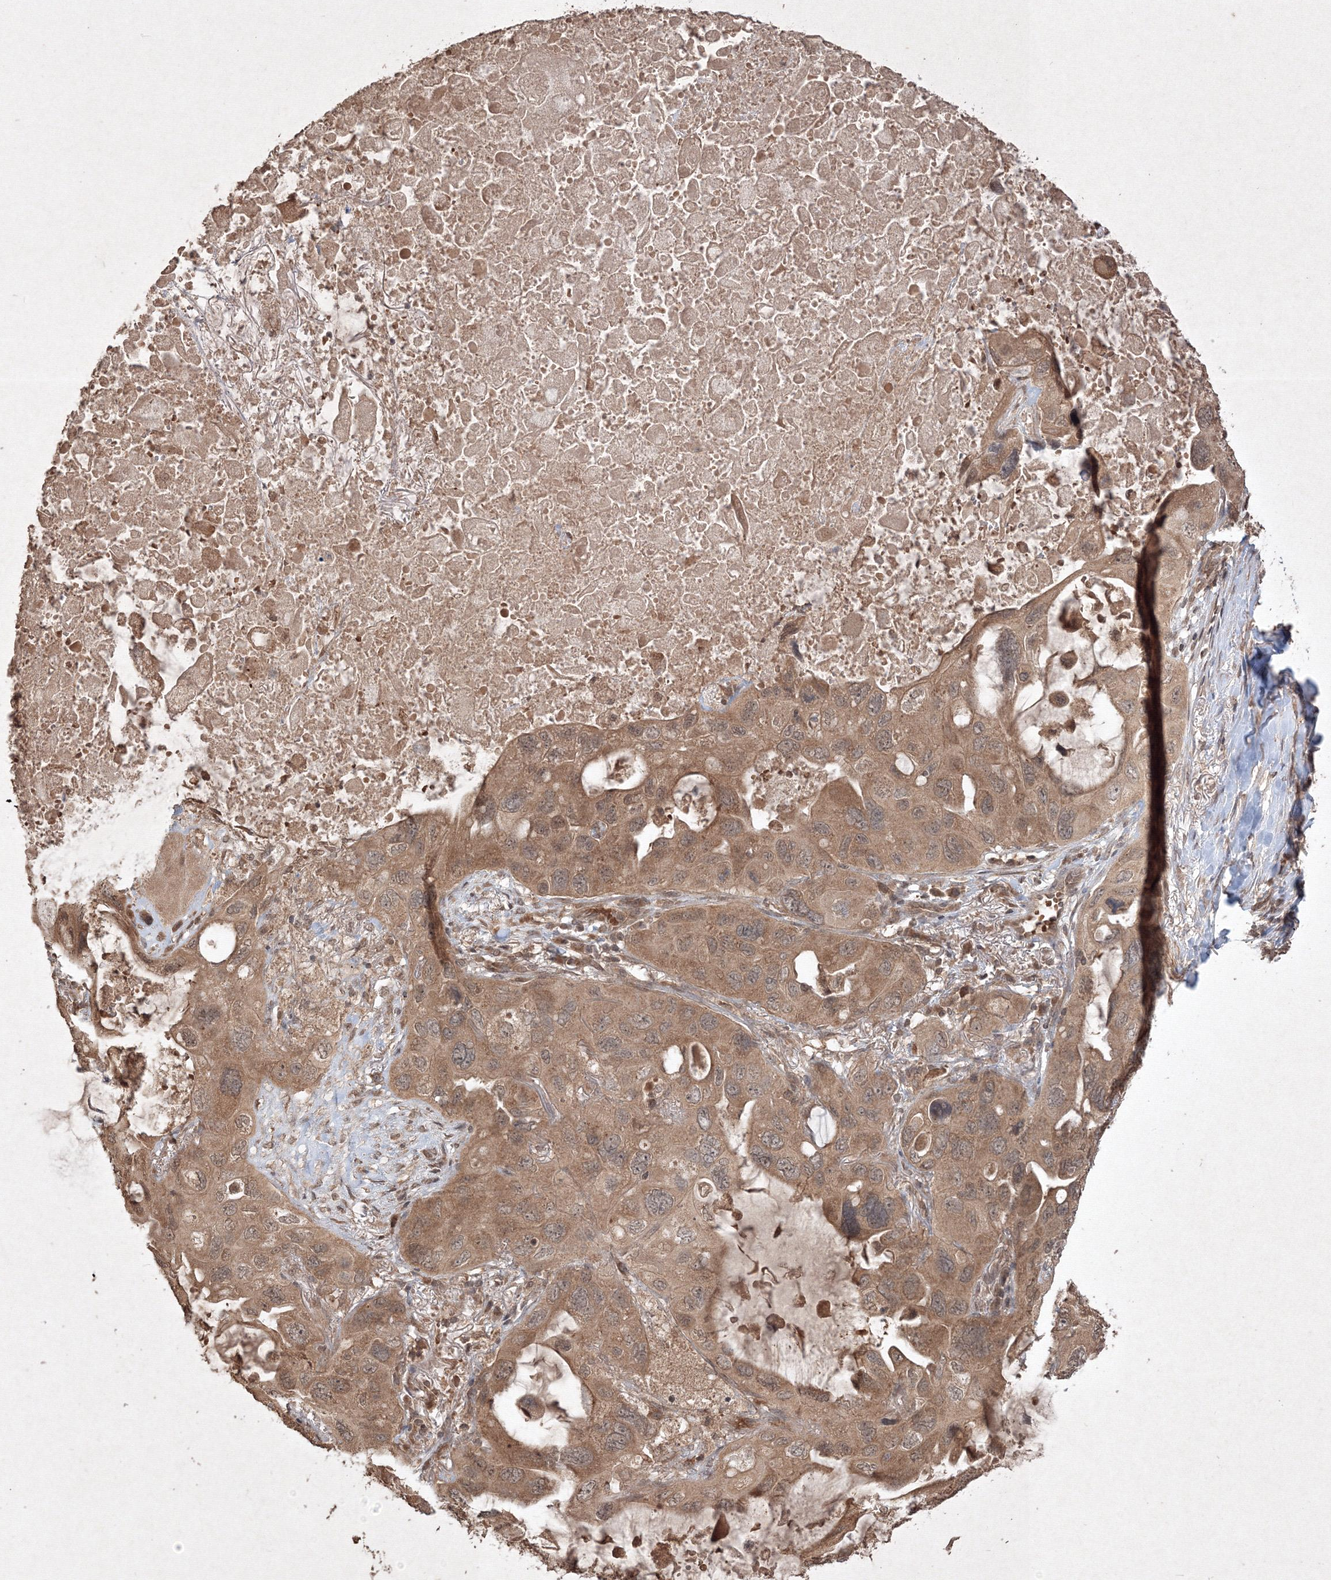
{"staining": {"intensity": "moderate", "quantity": ">75%", "location": "cytoplasmic/membranous"}, "tissue": "lung cancer", "cell_type": "Tumor cells", "image_type": "cancer", "snomed": [{"axis": "morphology", "description": "Squamous cell carcinoma, NOS"}, {"axis": "topography", "description": "Lung"}], "caption": "The immunohistochemical stain labels moderate cytoplasmic/membranous expression in tumor cells of lung cancer (squamous cell carcinoma) tissue. The staining was performed using DAB to visualize the protein expression in brown, while the nuclei were stained in blue with hematoxylin (Magnification: 20x).", "gene": "PELI3", "patient": {"sex": "female", "age": 73}}